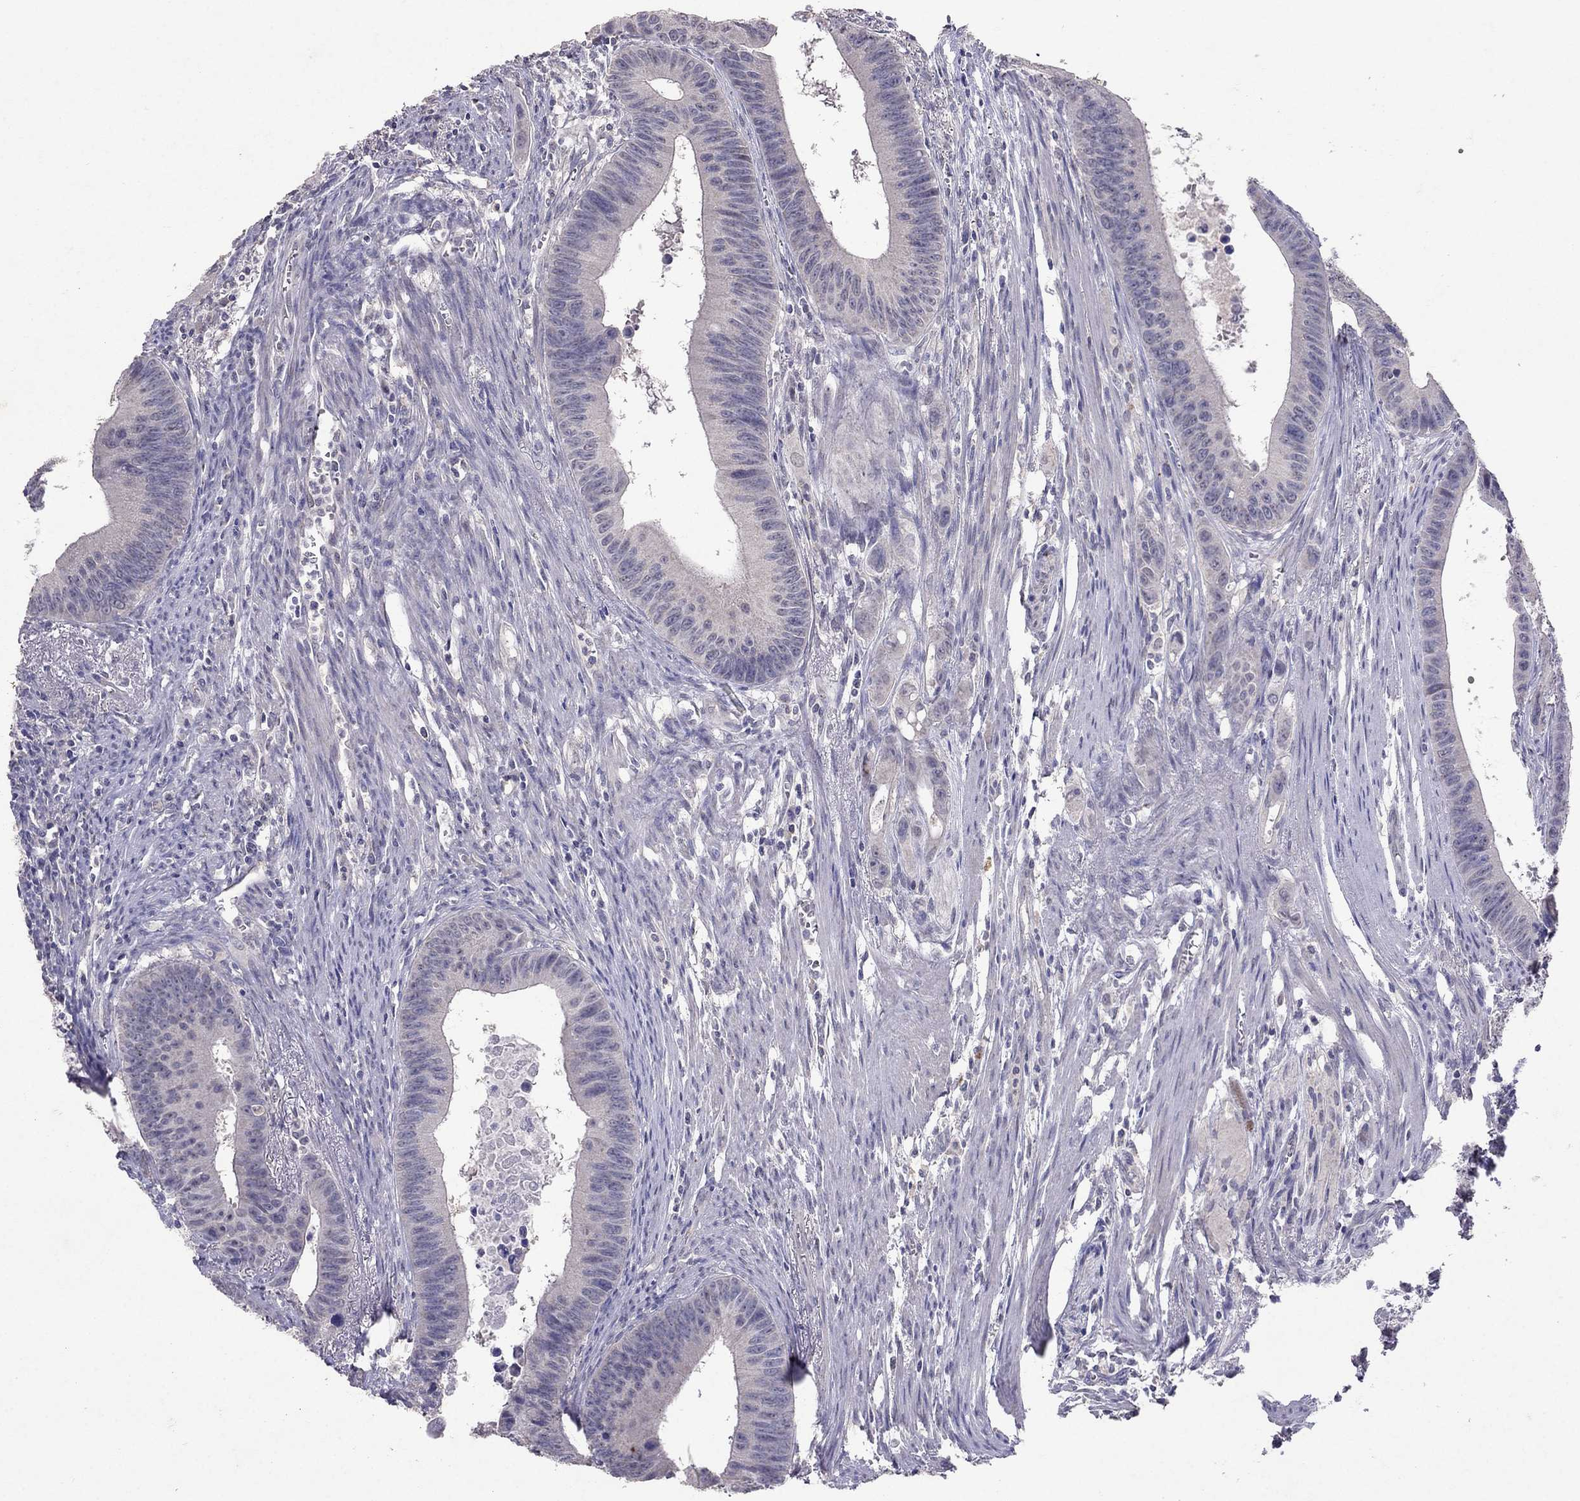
{"staining": {"intensity": "negative", "quantity": "none", "location": "none"}, "tissue": "colorectal cancer", "cell_type": "Tumor cells", "image_type": "cancer", "snomed": [{"axis": "morphology", "description": "Adenocarcinoma, NOS"}, {"axis": "topography", "description": "Colon"}], "caption": "An image of human colorectal cancer is negative for staining in tumor cells.", "gene": "FST", "patient": {"sex": "female", "age": 87}}